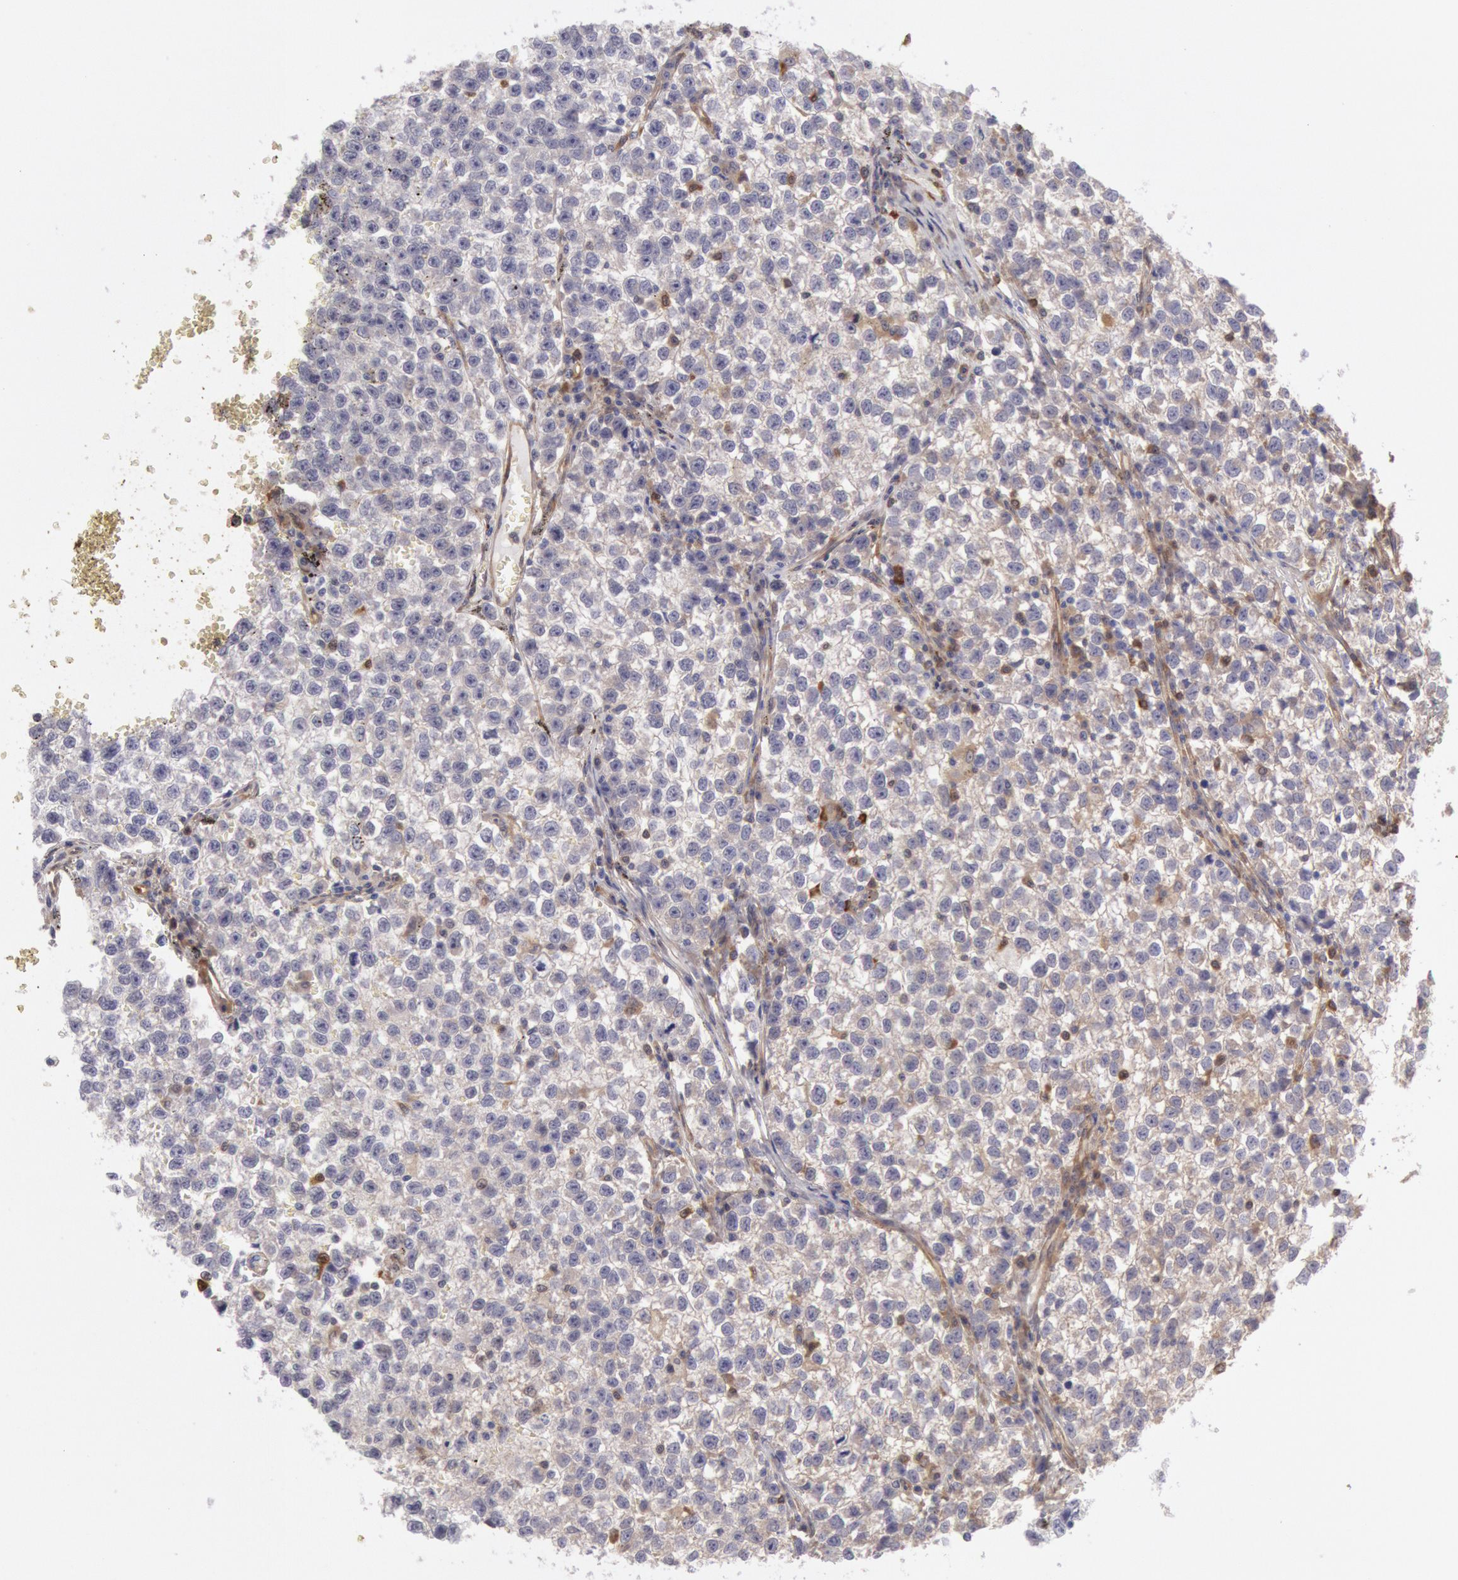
{"staining": {"intensity": "negative", "quantity": "none", "location": "none"}, "tissue": "testis cancer", "cell_type": "Tumor cells", "image_type": "cancer", "snomed": [{"axis": "morphology", "description": "Seminoma, NOS"}, {"axis": "topography", "description": "Testis"}], "caption": "Testis seminoma was stained to show a protein in brown. There is no significant staining in tumor cells.", "gene": "CCDC50", "patient": {"sex": "male", "age": 35}}